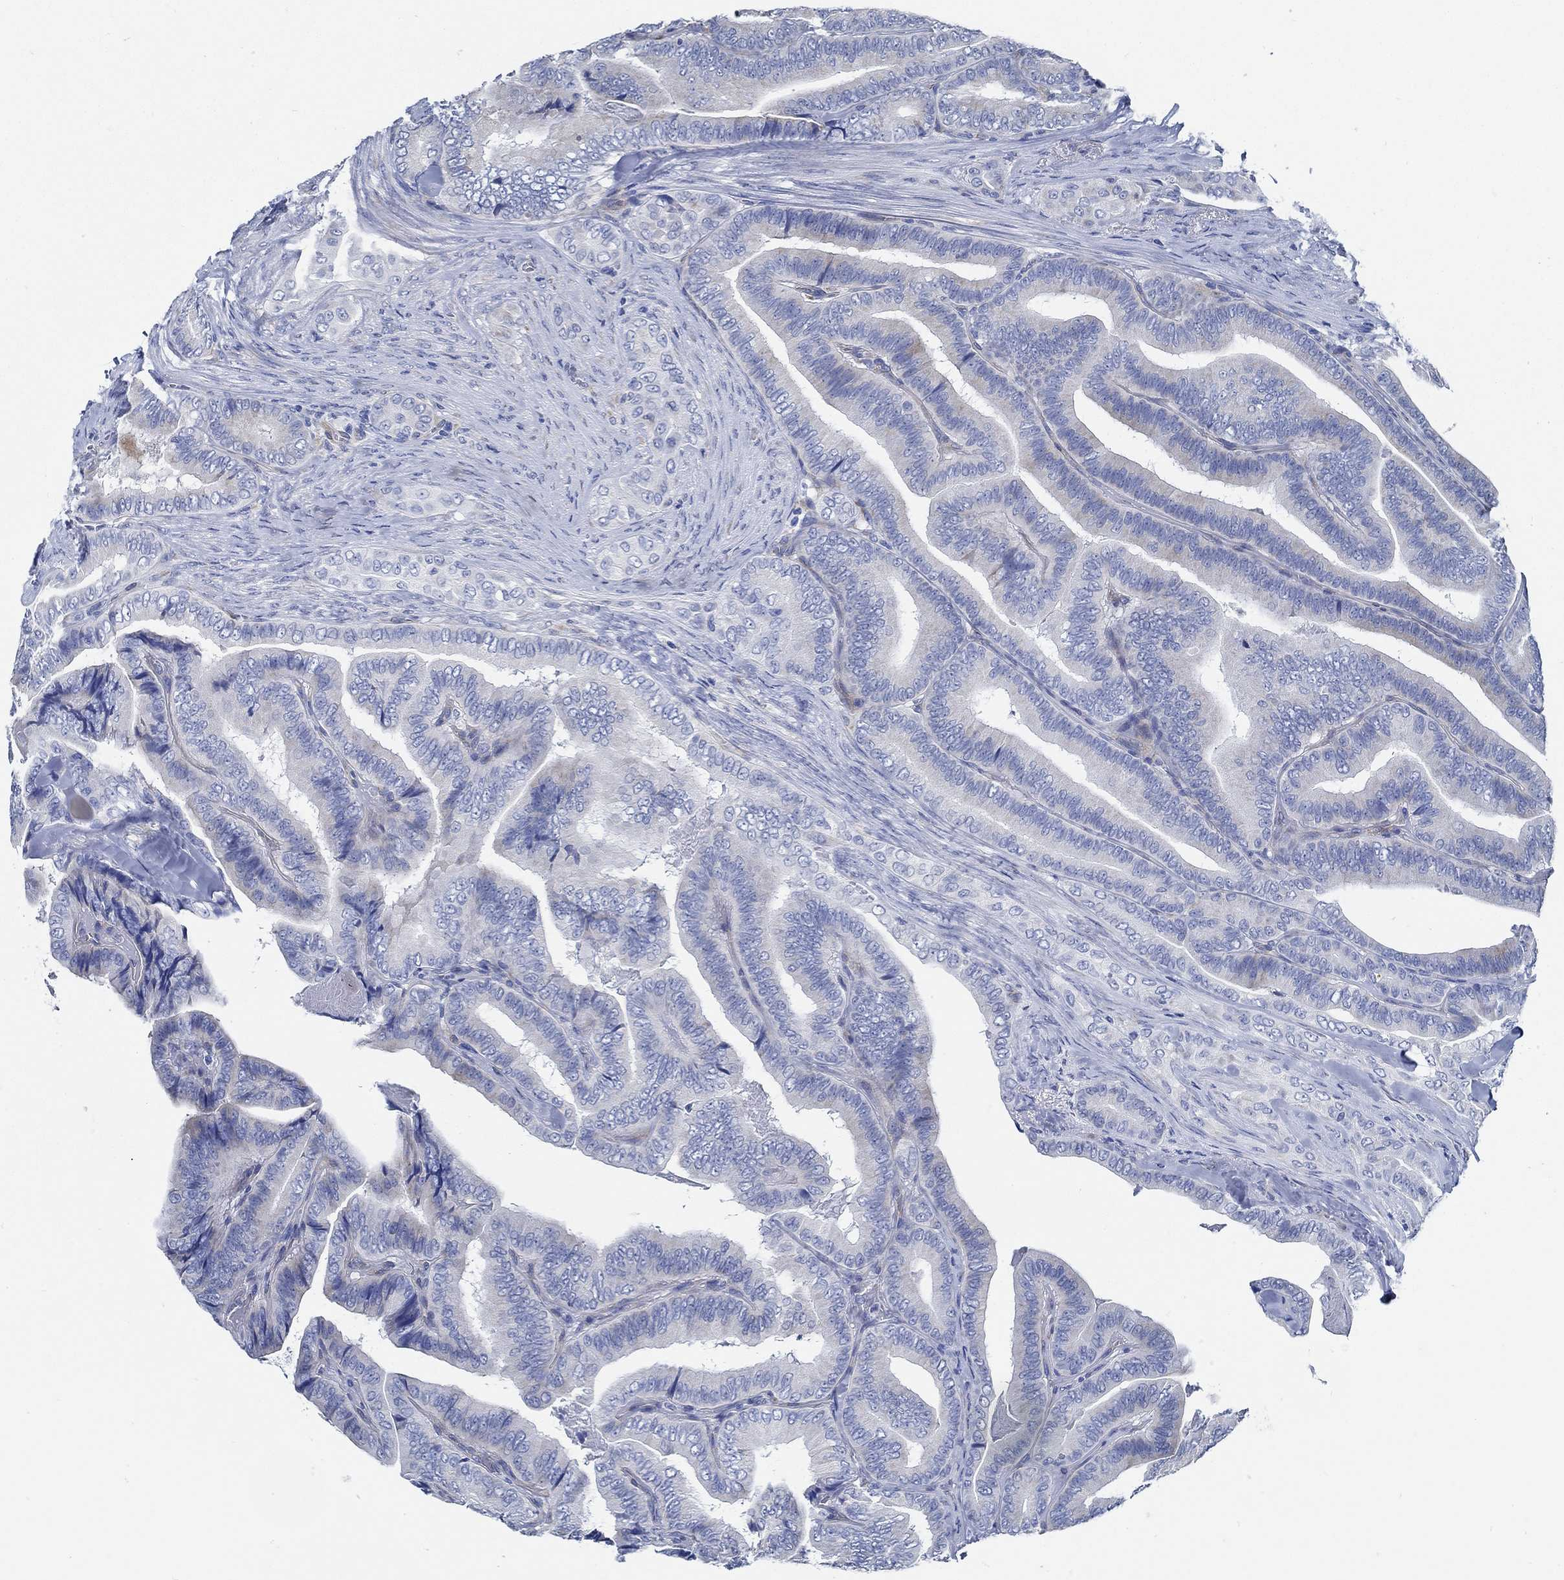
{"staining": {"intensity": "negative", "quantity": "none", "location": "none"}, "tissue": "thyroid cancer", "cell_type": "Tumor cells", "image_type": "cancer", "snomed": [{"axis": "morphology", "description": "Papillary adenocarcinoma, NOS"}, {"axis": "topography", "description": "Thyroid gland"}], "caption": "Thyroid cancer (papillary adenocarcinoma) stained for a protein using immunohistochemistry (IHC) exhibits no positivity tumor cells.", "gene": "HECW2", "patient": {"sex": "male", "age": 61}}